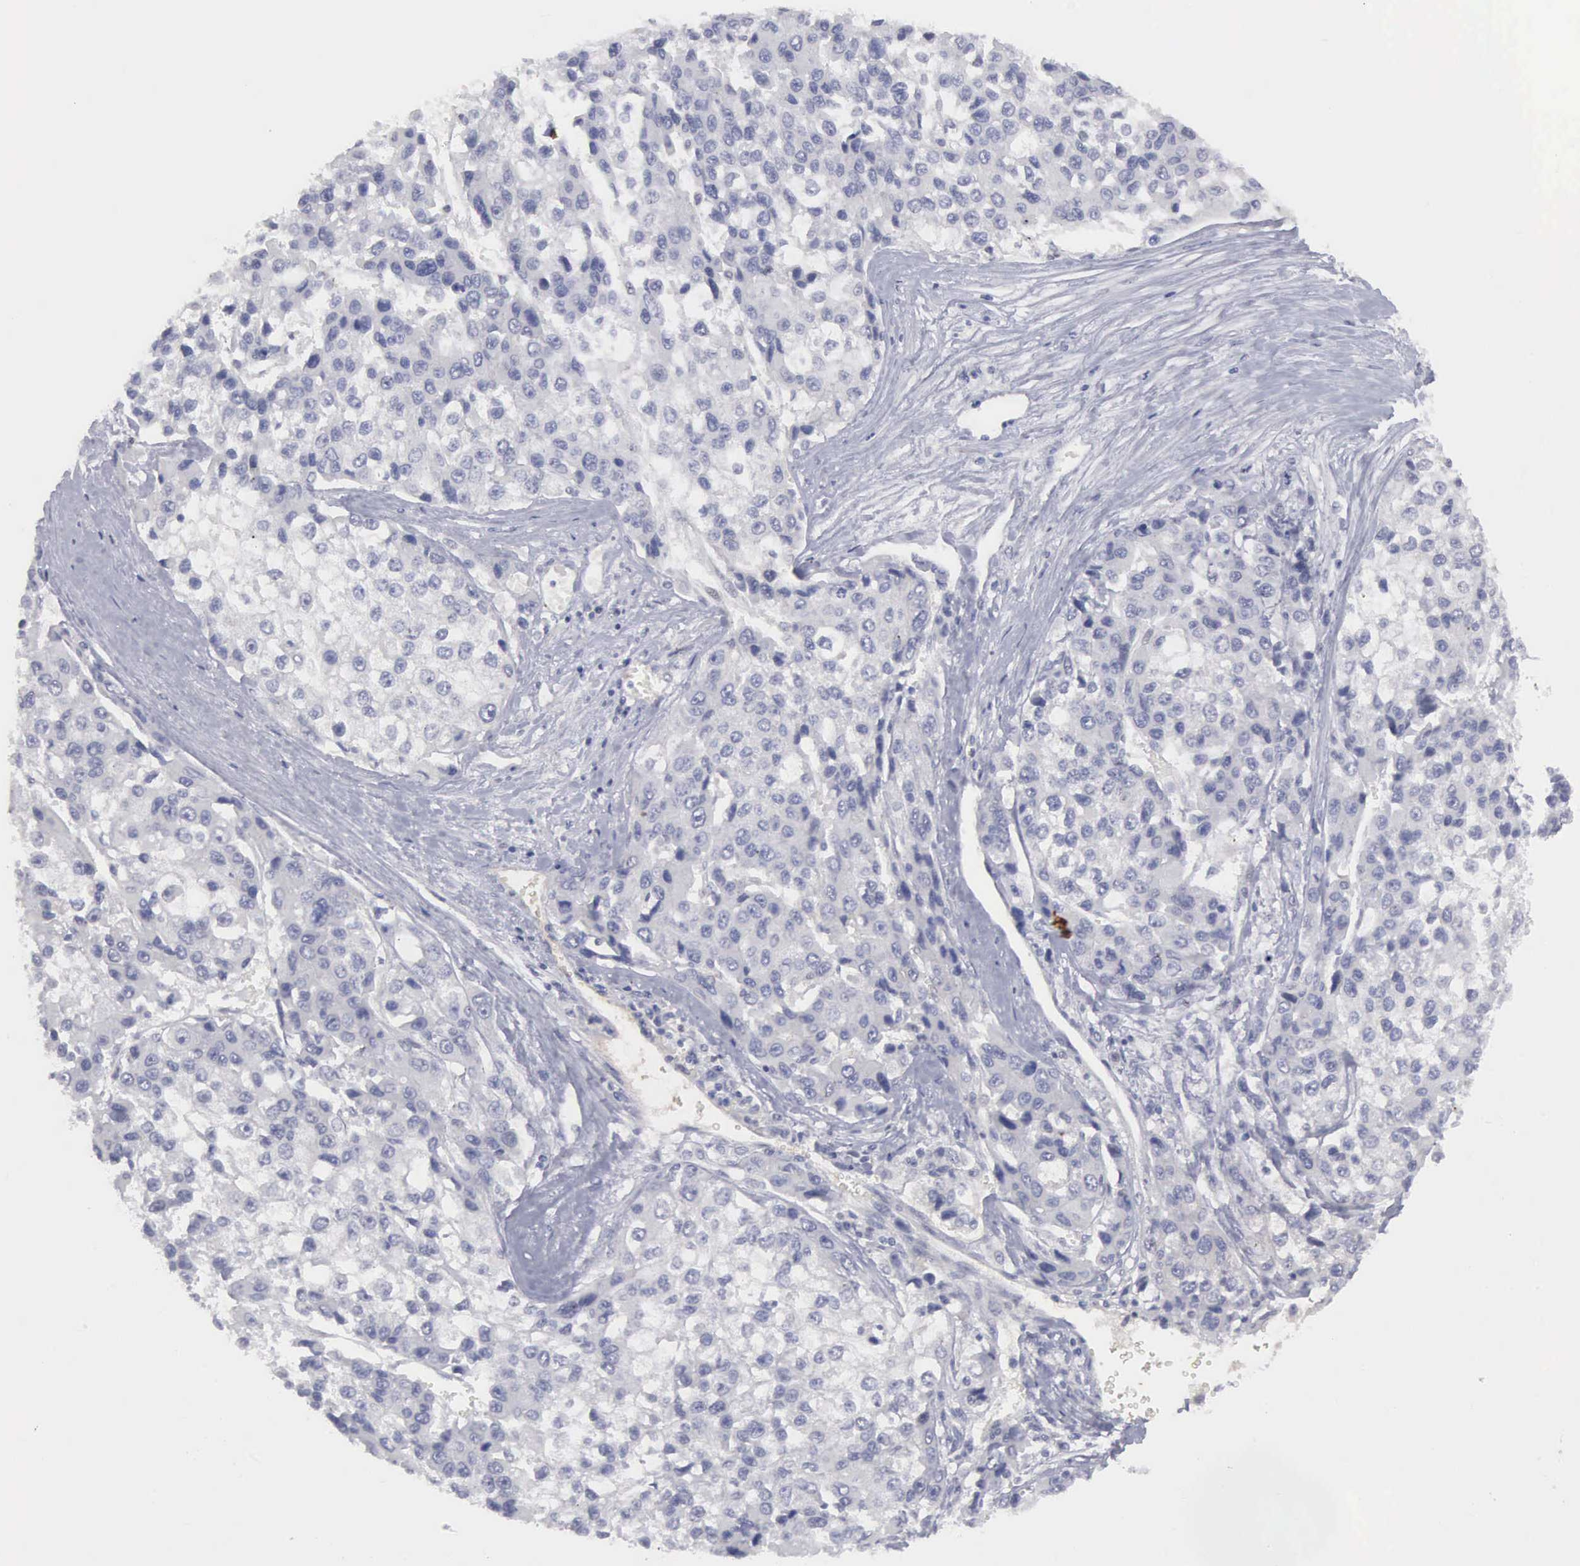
{"staining": {"intensity": "negative", "quantity": "none", "location": "none"}, "tissue": "liver cancer", "cell_type": "Tumor cells", "image_type": "cancer", "snomed": [{"axis": "morphology", "description": "Carcinoma, Hepatocellular, NOS"}, {"axis": "topography", "description": "Liver"}], "caption": "Tumor cells show no significant protein positivity in liver cancer.", "gene": "RBPJ", "patient": {"sex": "female", "age": 66}}